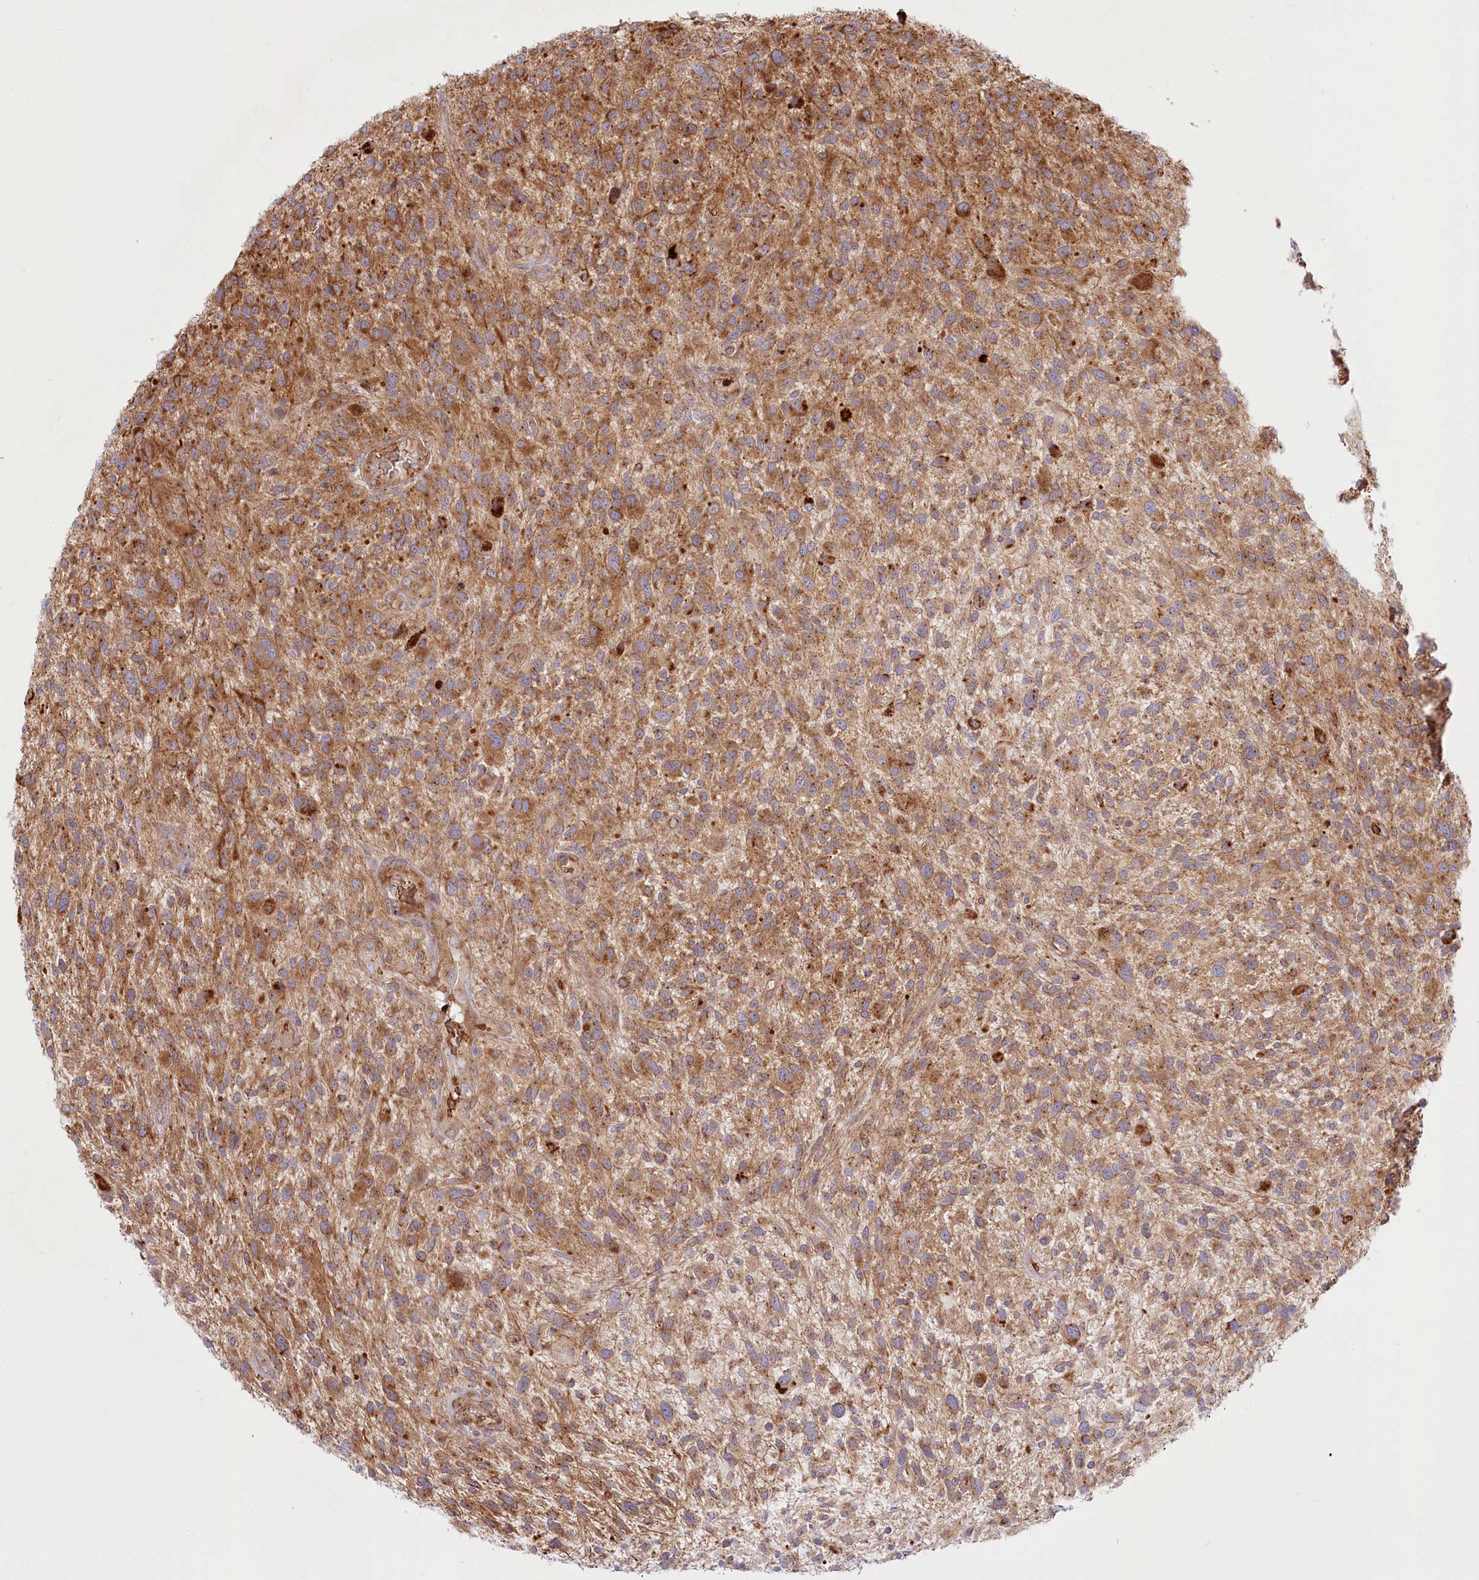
{"staining": {"intensity": "moderate", "quantity": ">75%", "location": "cytoplasmic/membranous"}, "tissue": "glioma", "cell_type": "Tumor cells", "image_type": "cancer", "snomed": [{"axis": "morphology", "description": "Glioma, malignant, High grade"}, {"axis": "topography", "description": "Brain"}], "caption": "Glioma tissue shows moderate cytoplasmic/membranous expression in approximately >75% of tumor cells, visualized by immunohistochemistry.", "gene": "COMMD3", "patient": {"sex": "male", "age": 47}}